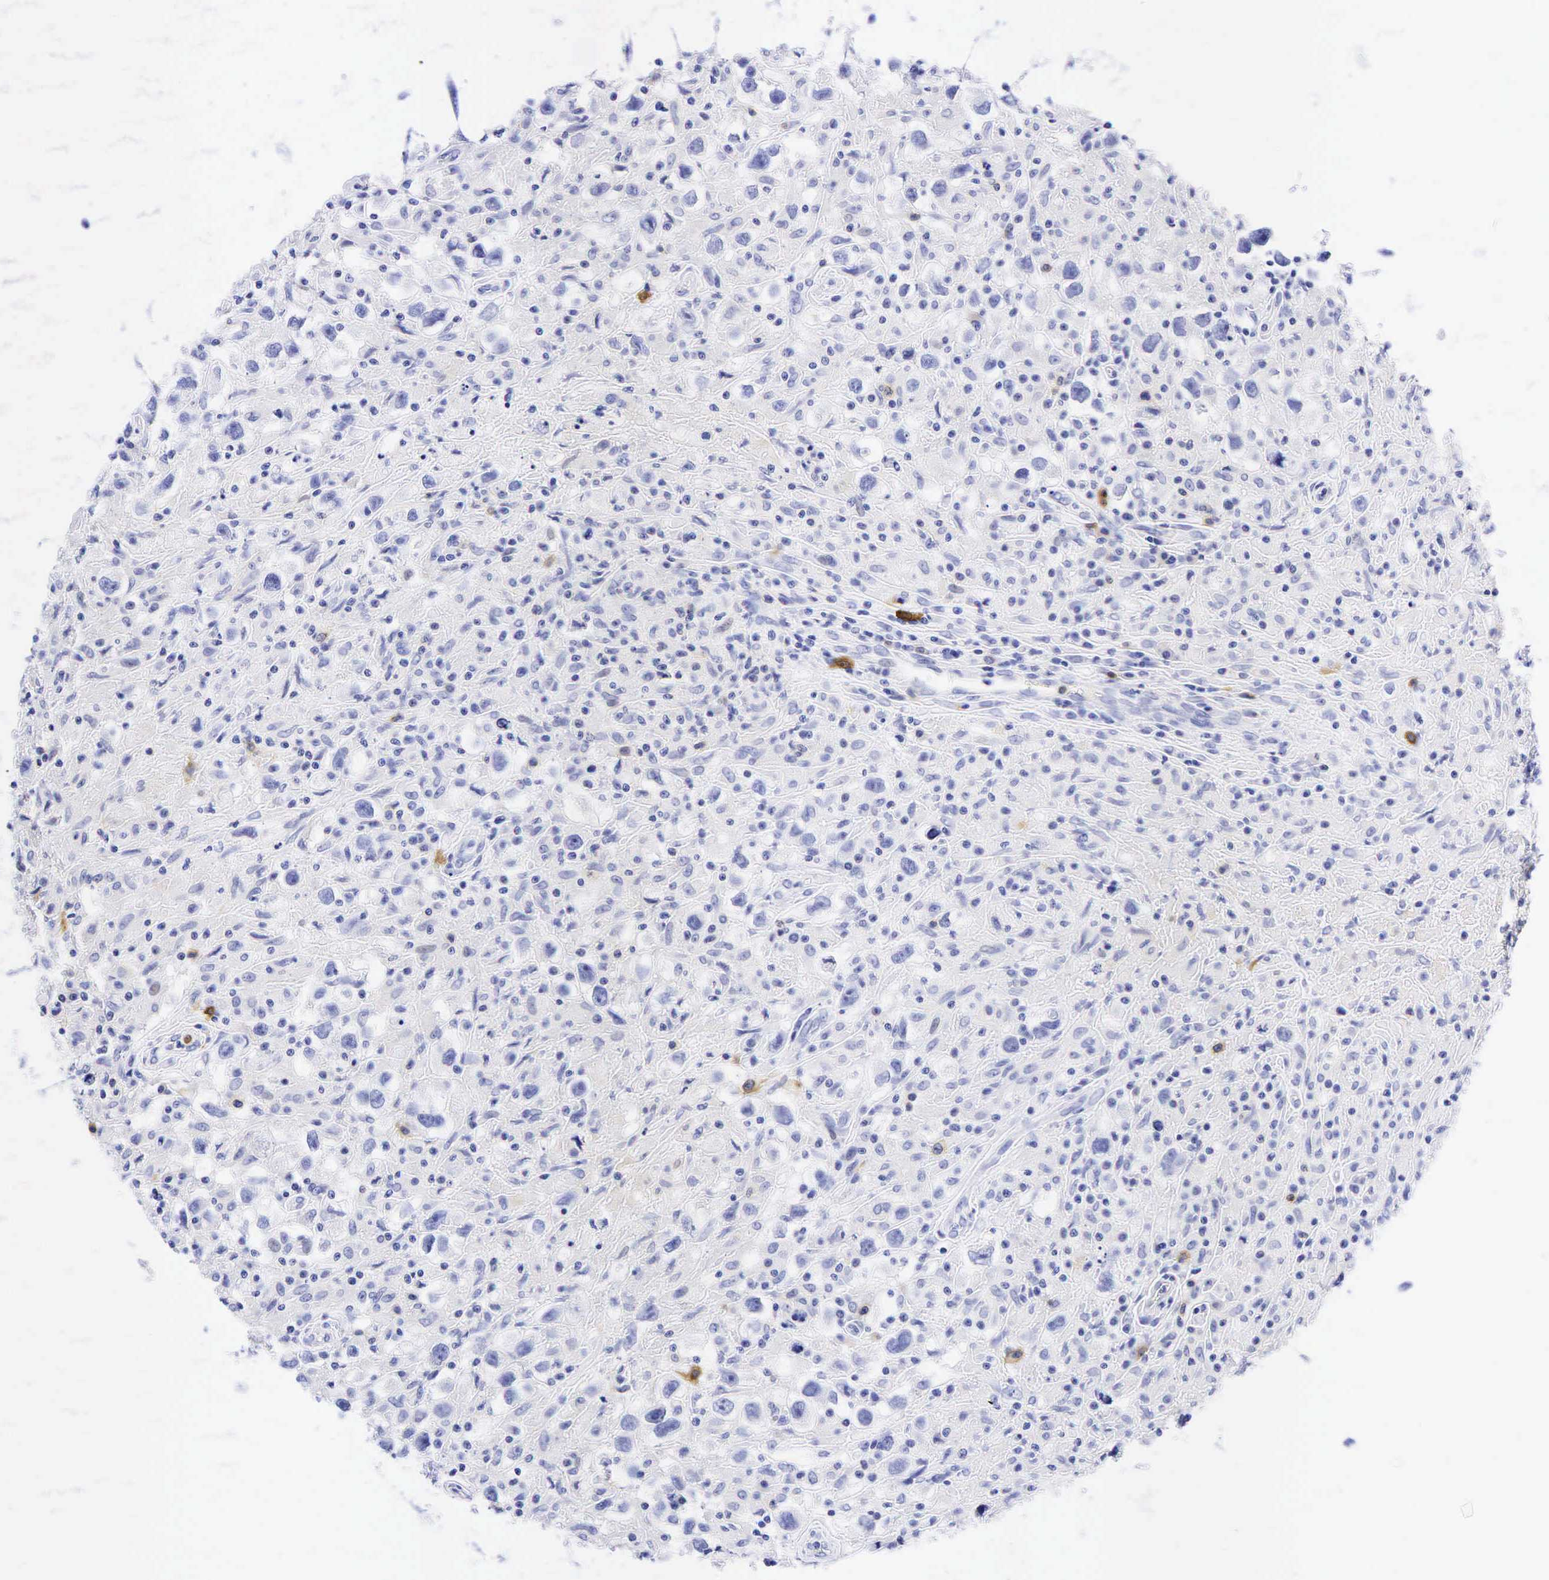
{"staining": {"intensity": "negative", "quantity": "none", "location": "none"}, "tissue": "testis cancer", "cell_type": "Tumor cells", "image_type": "cancer", "snomed": [{"axis": "morphology", "description": "Seminoma, NOS"}, {"axis": "topography", "description": "Testis"}], "caption": "The histopathology image demonstrates no staining of tumor cells in testis cancer (seminoma).", "gene": "TNFRSF8", "patient": {"sex": "male", "age": 34}}